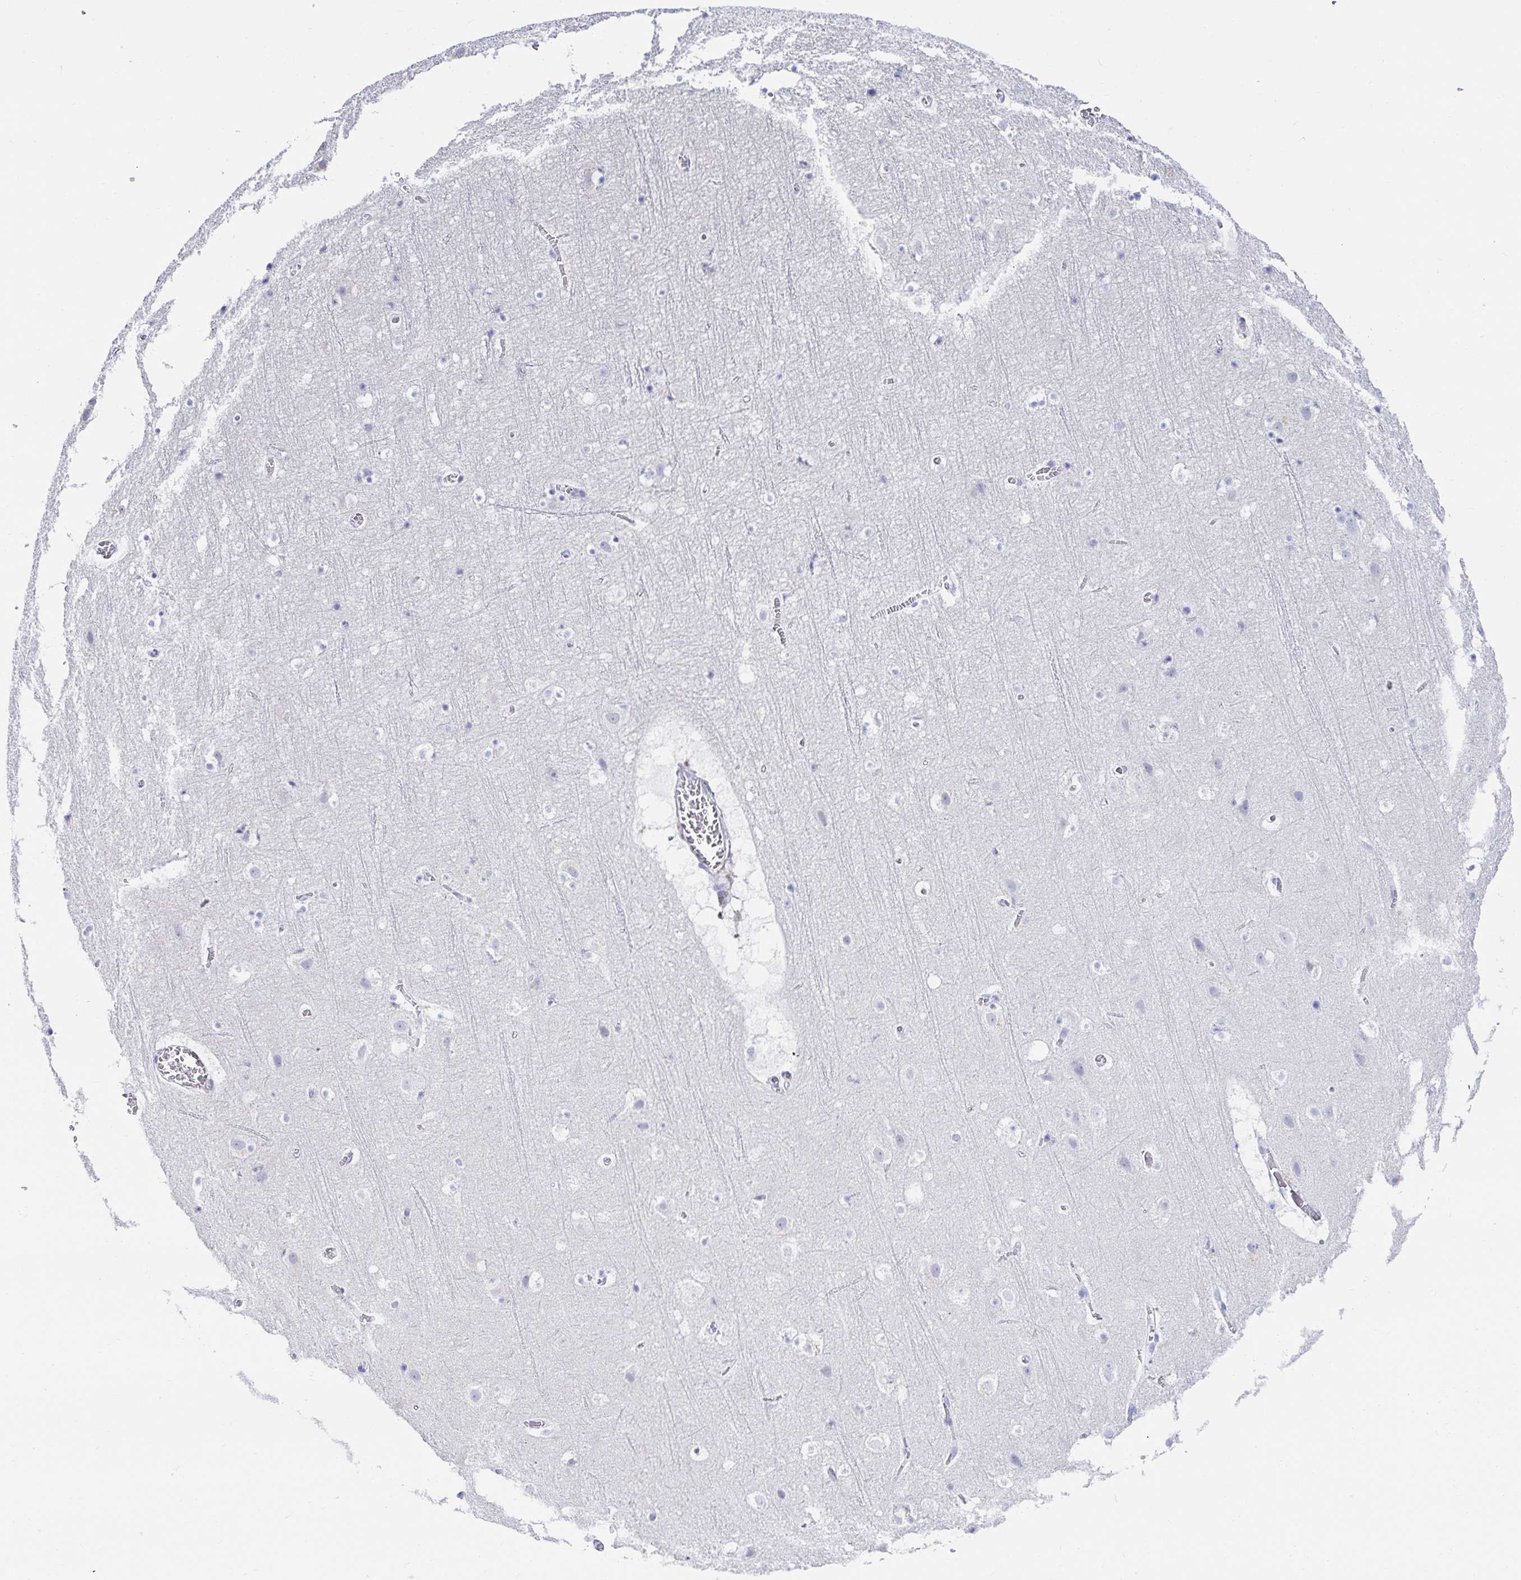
{"staining": {"intensity": "negative", "quantity": "none", "location": "none"}, "tissue": "cerebral cortex", "cell_type": "Endothelial cells", "image_type": "normal", "snomed": [{"axis": "morphology", "description": "Normal tissue, NOS"}, {"axis": "topography", "description": "Cerebral cortex"}], "caption": "High power microscopy image of an immunohistochemistry (IHC) image of unremarkable cerebral cortex, revealing no significant staining in endothelial cells.", "gene": "C4orf17", "patient": {"sex": "female", "age": 42}}